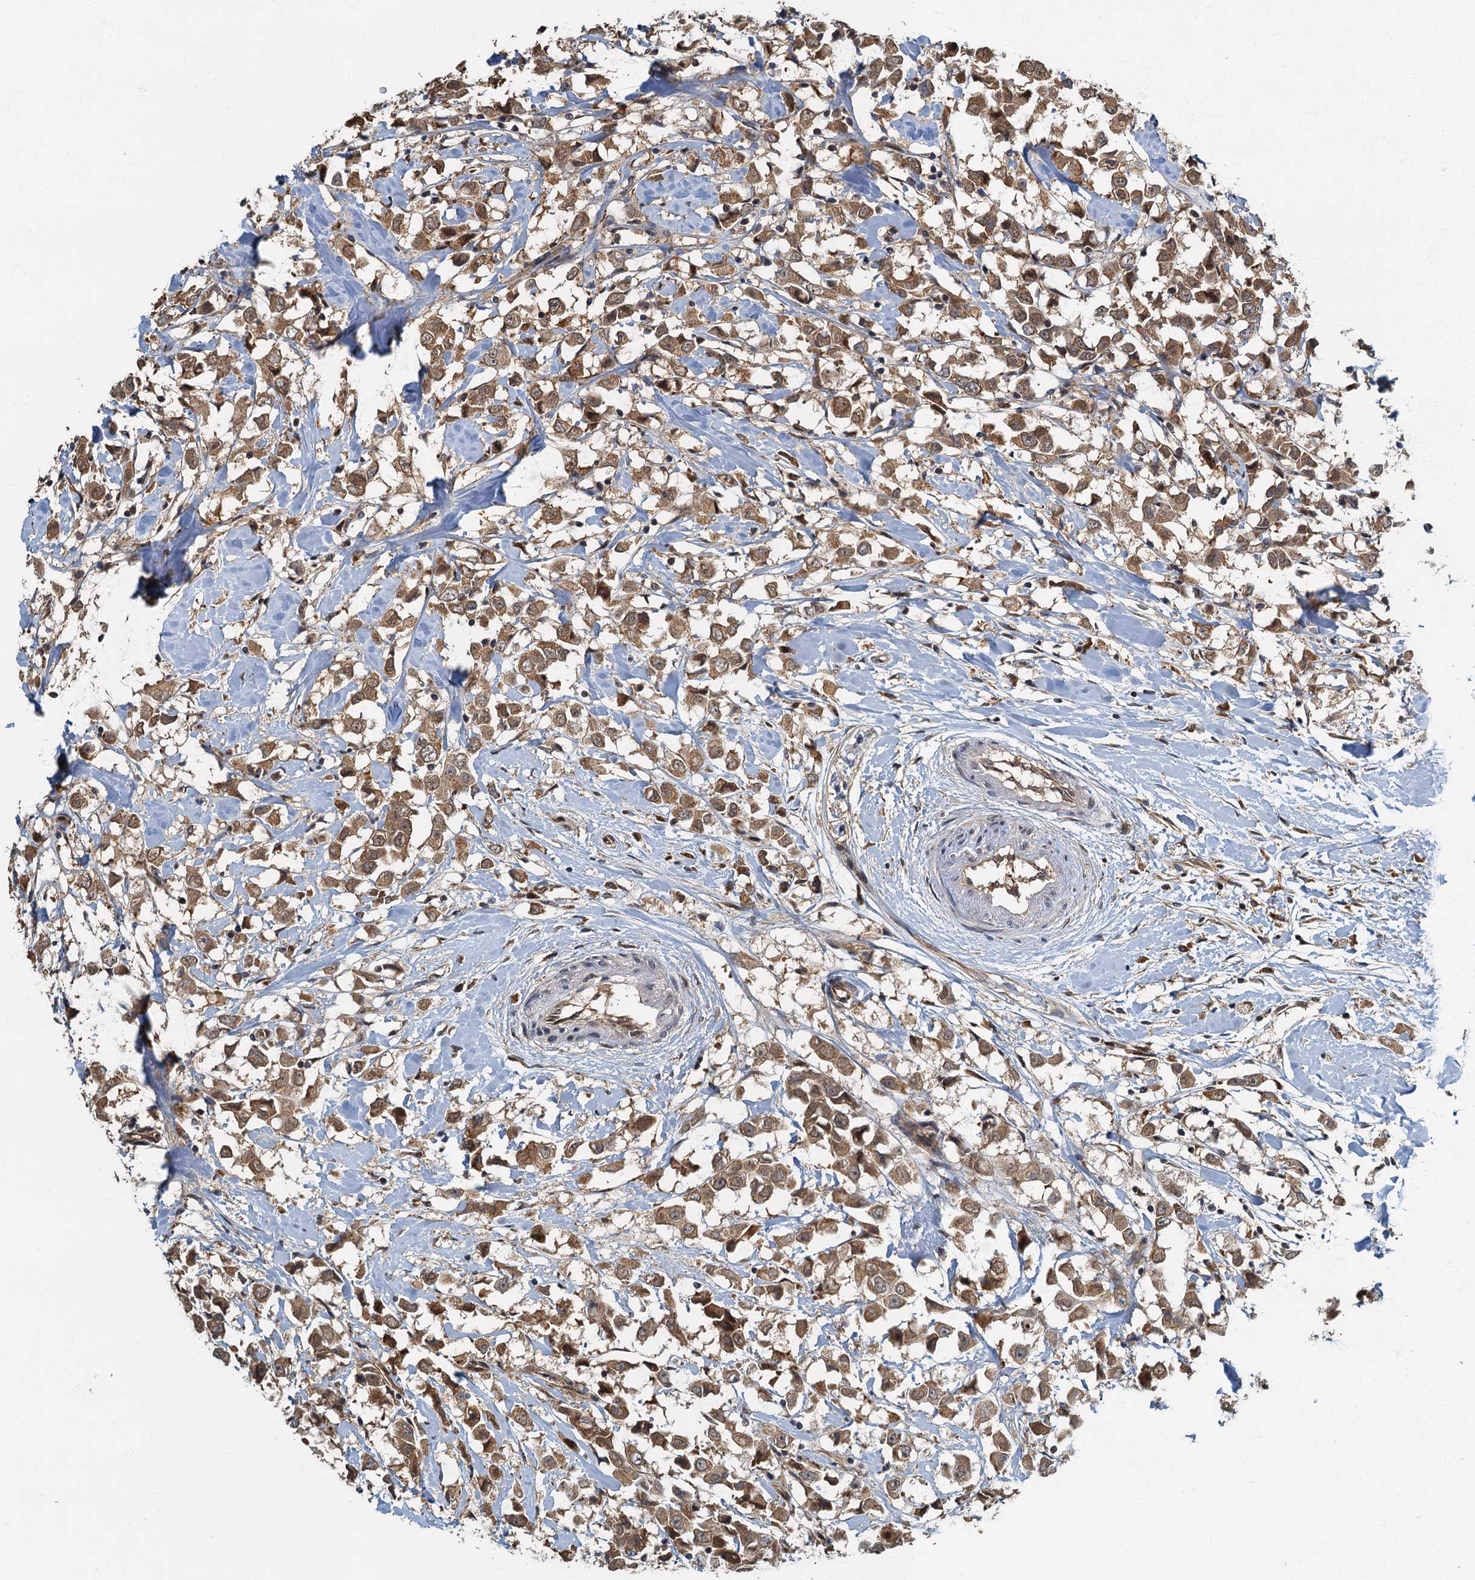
{"staining": {"intensity": "moderate", "quantity": ">75%", "location": "cytoplasmic/membranous"}, "tissue": "breast cancer", "cell_type": "Tumor cells", "image_type": "cancer", "snomed": [{"axis": "morphology", "description": "Duct carcinoma"}, {"axis": "topography", "description": "Breast"}], "caption": "High-magnification brightfield microscopy of breast cancer stained with DAB (3,3'-diaminobenzidine) (brown) and counterstained with hematoxylin (blue). tumor cells exhibit moderate cytoplasmic/membranous staining is identified in about>75% of cells.", "gene": "TBCK", "patient": {"sex": "female", "age": 61}}